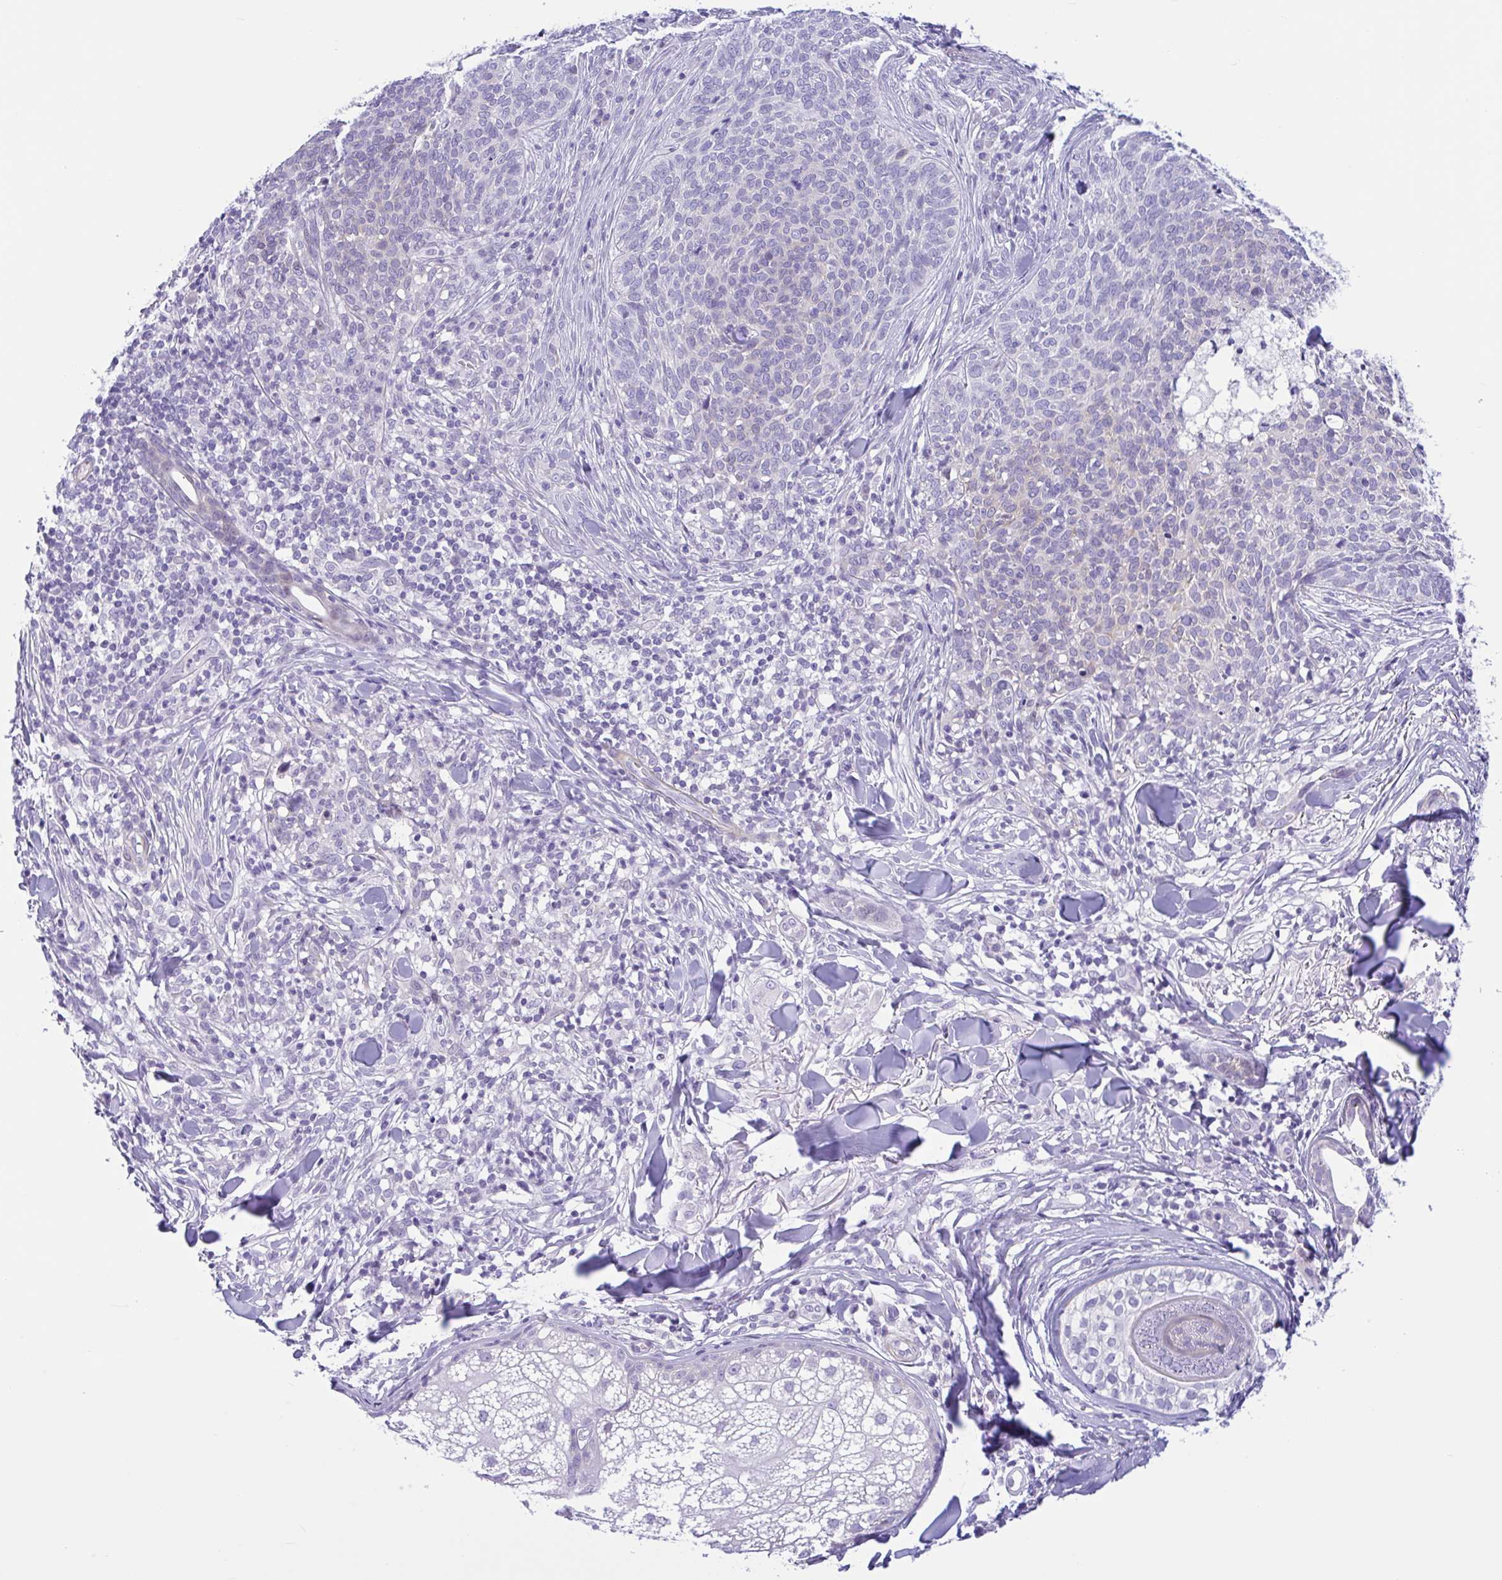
{"staining": {"intensity": "negative", "quantity": "none", "location": "none"}, "tissue": "skin cancer", "cell_type": "Tumor cells", "image_type": "cancer", "snomed": [{"axis": "morphology", "description": "Basal cell carcinoma"}, {"axis": "topography", "description": "Skin"}, {"axis": "topography", "description": "Skin of face"}], "caption": "Skin cancer stained for a protein using immunohistochemistry (IHC) reveals no staining tumor cells.", "gene": "AHCYL2", "patient": {"sex": "male", "age": 56}}